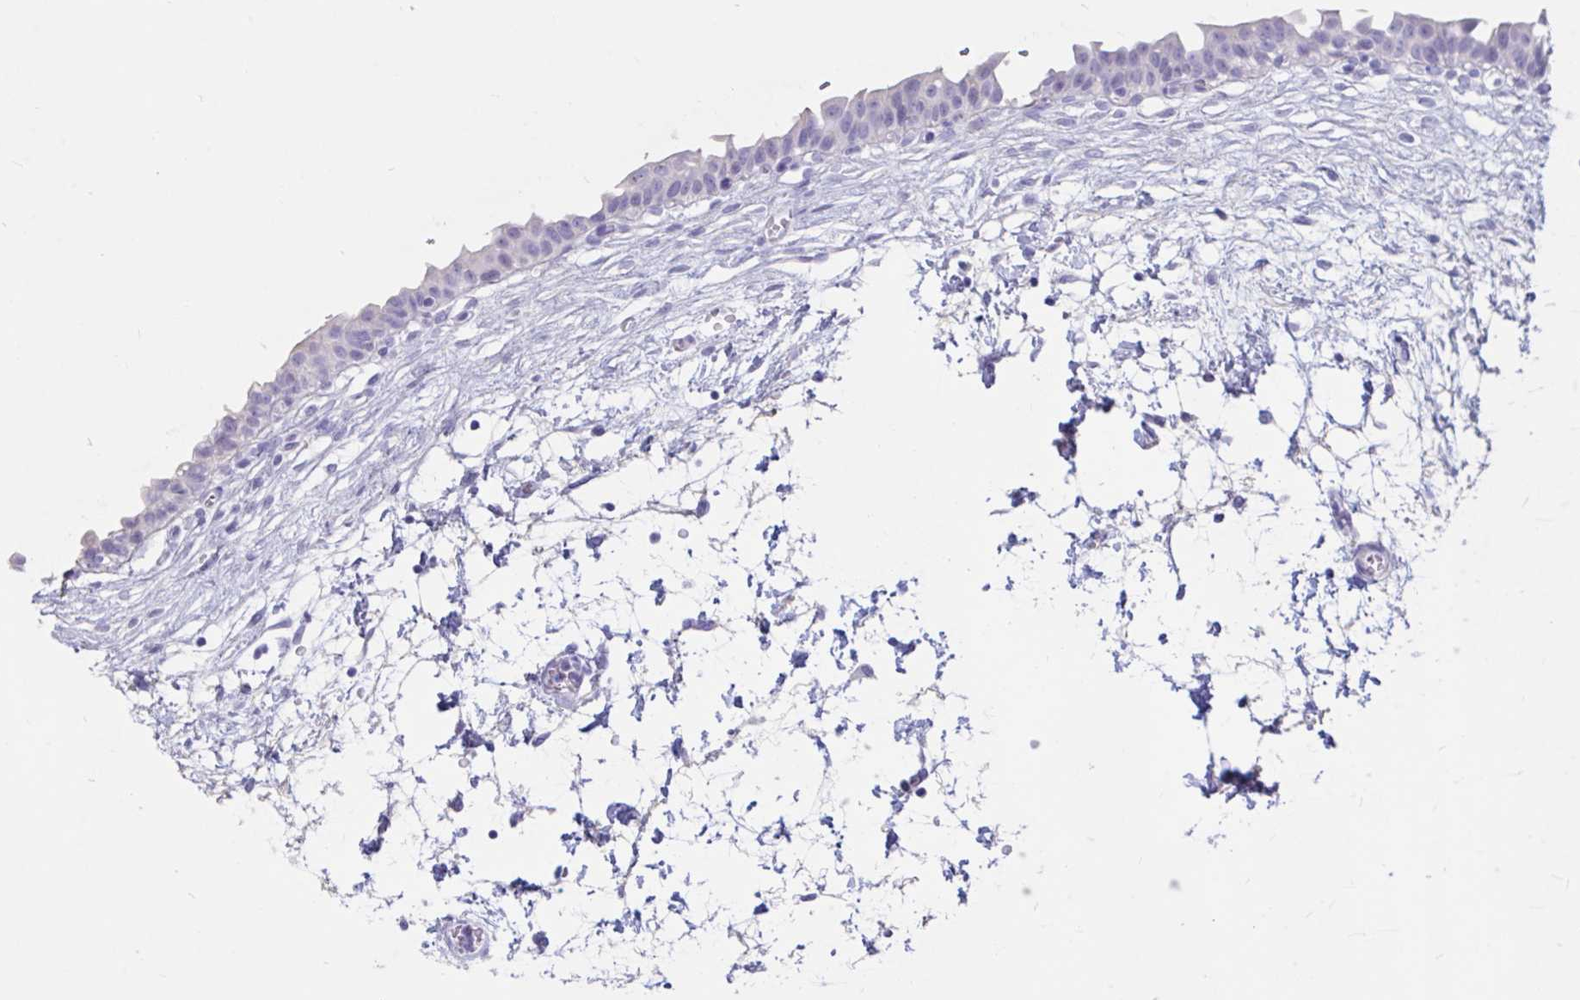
{"staining": {"intensity": "negative", "quantity": "none", "location": "none"}, "tissue": "urinary bladder", "cell_type": "Urothelial cells", "image_type": "normal", "snomed": [{"axis": "morphology", "description": "Normal tissue, NOS"}, {"axis": "topography", "description": "Urinary bladder"}], "caption": "Immunohistochemical staining of normal human urinary bladder exhibits no significant positivity in urothelial cells.", "gene": "TNNC1", "patient": {"sex": "male", "age": 37}}